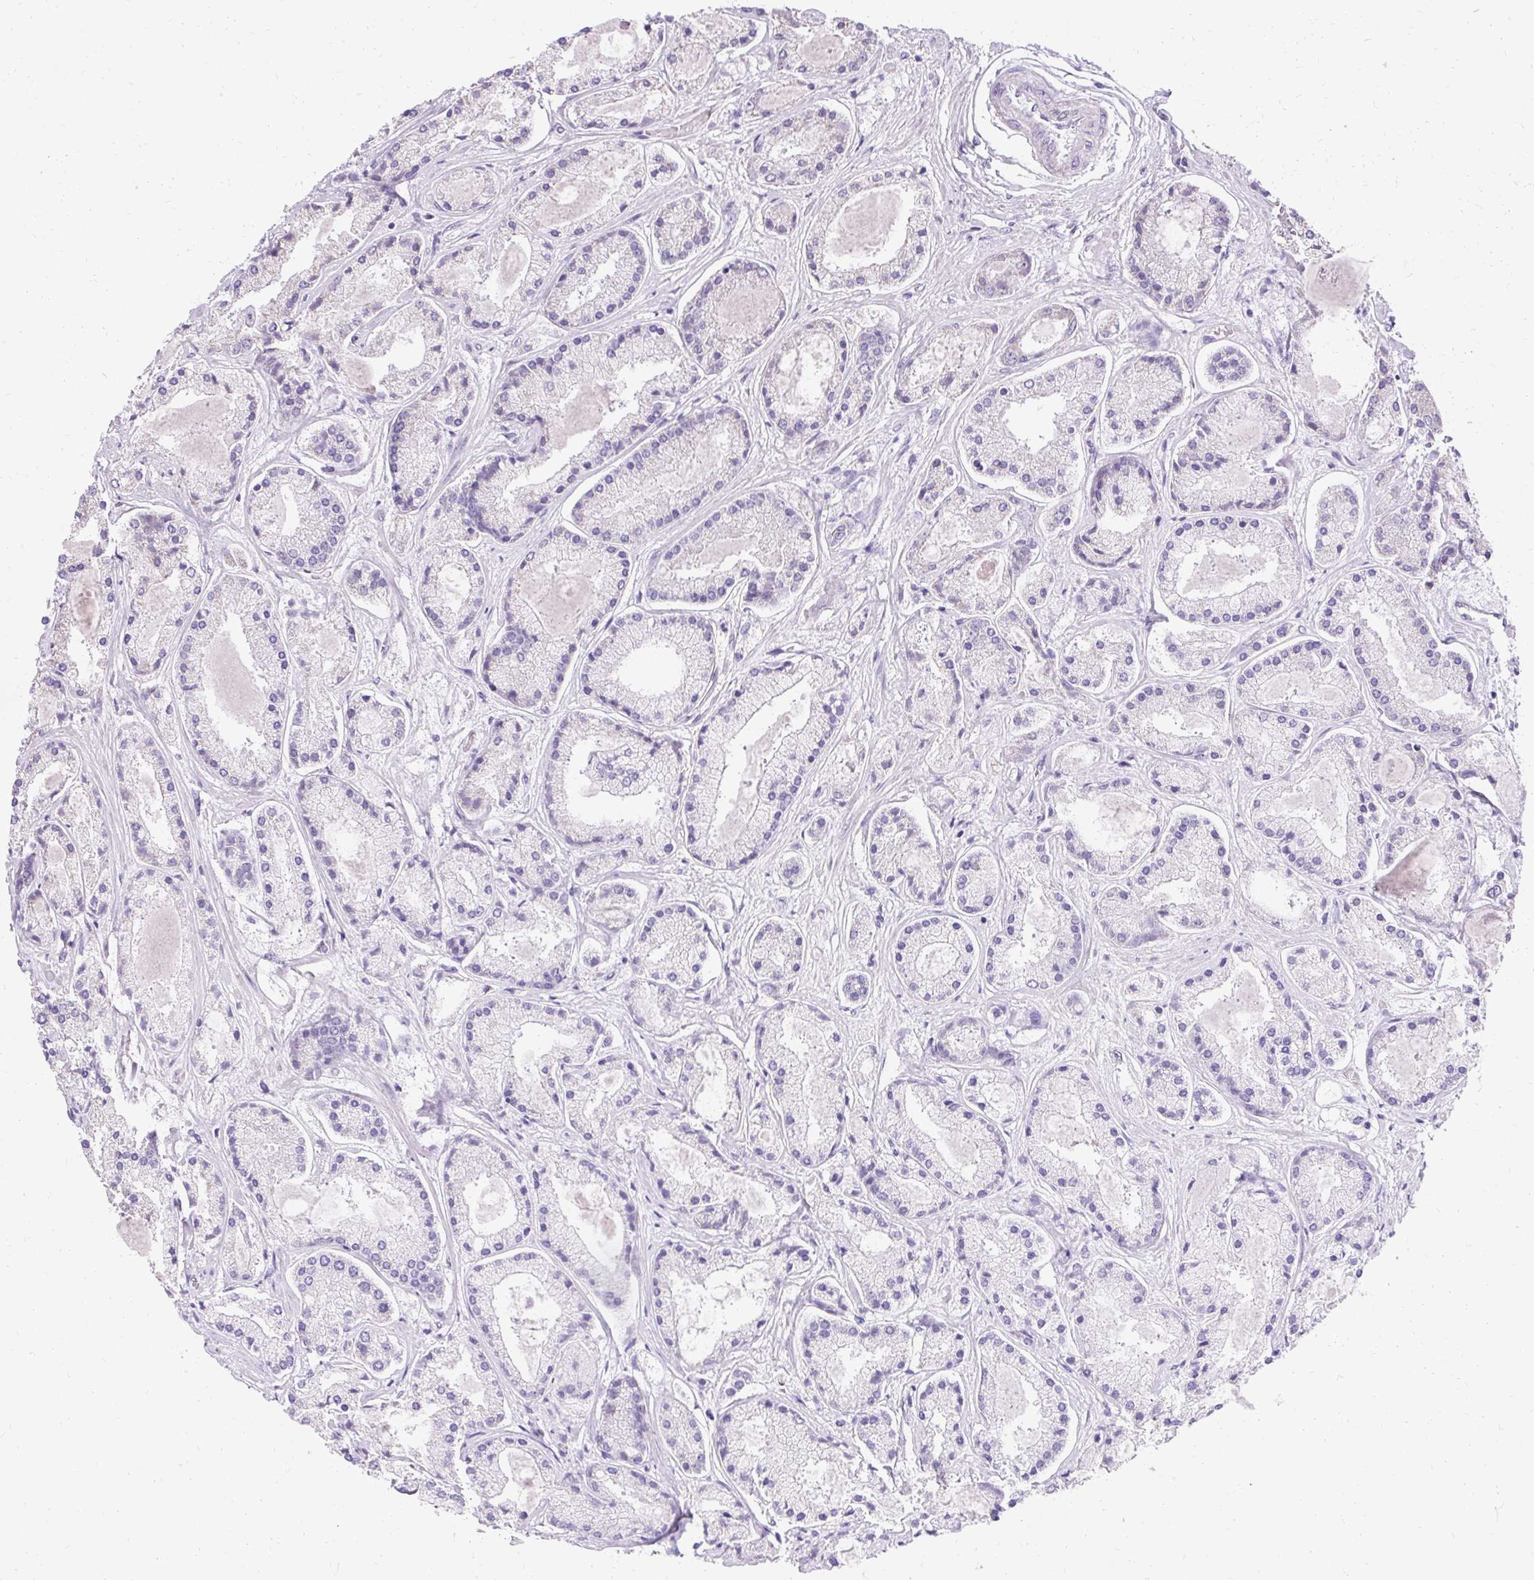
{"staining": {"intensity": "negative", "quantity": "none", "location": "none"}, "tissue": "prostate cancer", "cell_type": "Tumor cells", "image_type": "cancer", "snomed": [{"axis": "morphology", "description": "Adenocarcinoma, High grade"}, {"axis": "topography", "description": "Prostate"}], "caption": "Tumor cells show no significant protein positivity in prostate cancer.", "gene": "ASGR2", "patient": {"sex": "male", "age": 67}}